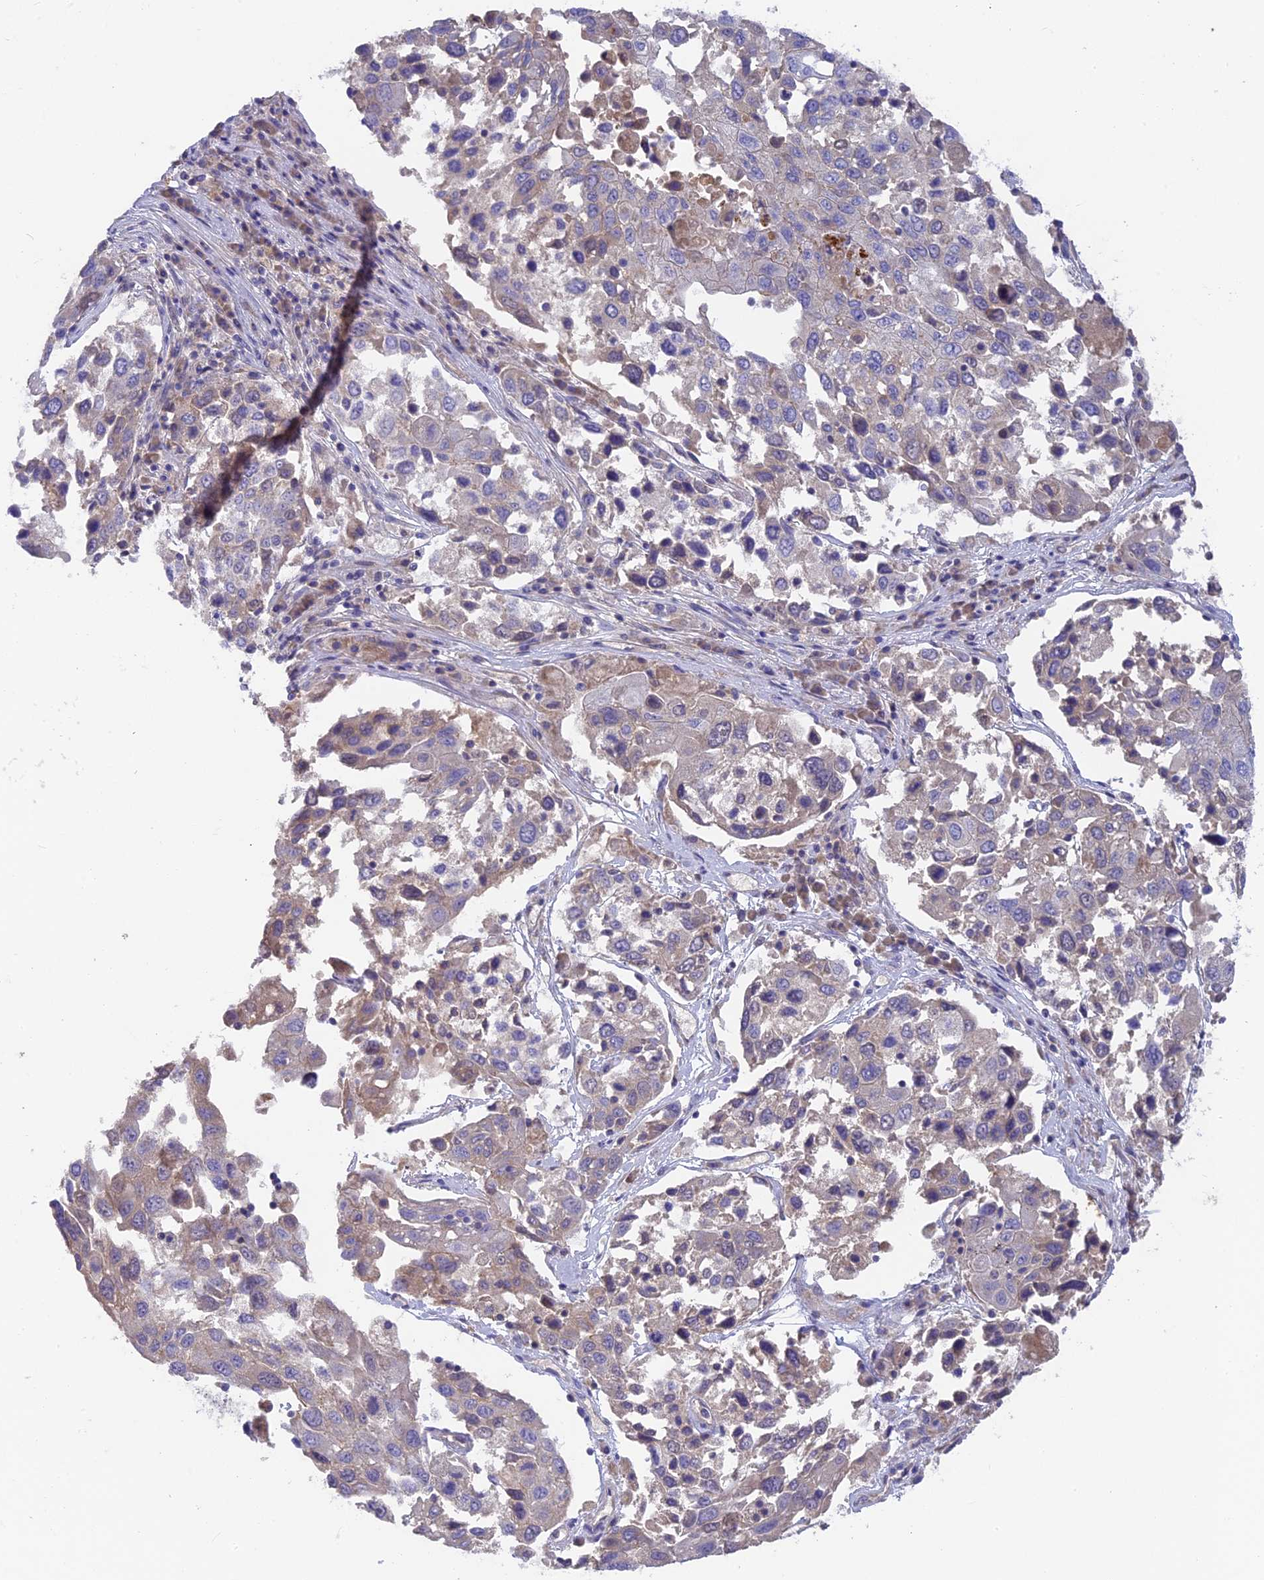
{"staining": {"intensity": "weak", "quantity": "<25%", "location": "cytoplasmic/membranous"}, "tissue": "lung cancer", "cell_type": "Tumor cells", "image_type": "cancer", "snomed": [{"axis": "morphology", "description": "Squamous cell carcinoma, NOS"}, {"axis": "topography", "description": "Lung"}], "caption": "Micrograph shows no significant protein staining in tumor cells of lung cancer (squamous cell carcinoma). (DAB immunohistochemistry (IHC), high magnification).", "gene": "PZP", "patient": {"sex": "male", "age": 65}}